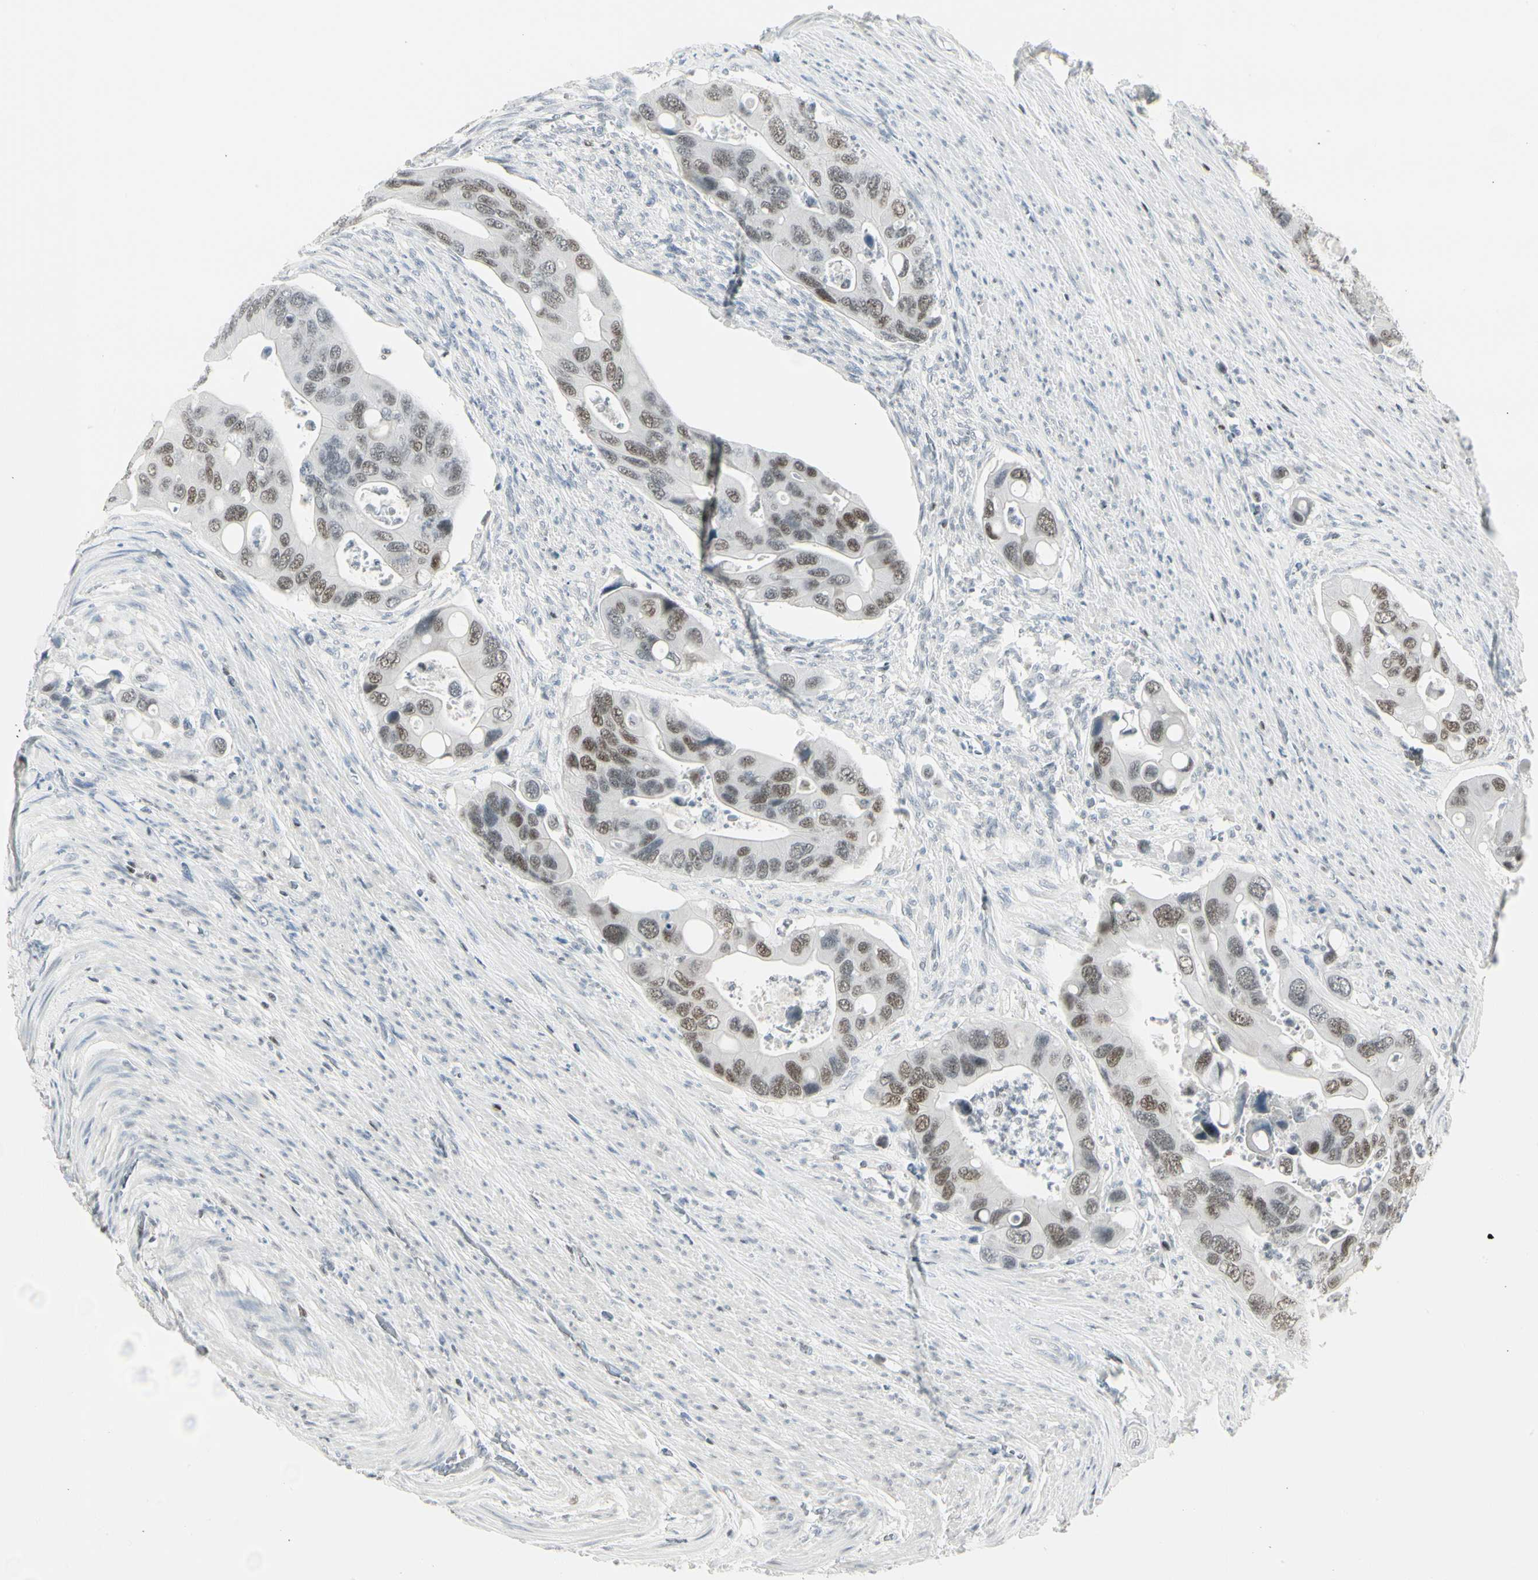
{"staining": {"intensity": "moderate", "quantity": ">75%", "location": "nuclear"}, "tissue": "colorectal cancer", "cell_type": "Tumor cells", "image_type": "cancer", "snomed": [{"axis": "morphology", "description": "Adenocarcinoma, NOS"}, {"axis": "topography", "description": "Rectum"}], "caption": "Colorectal adenocarcinoma was stained to show a protein in brown. There is medium levels of moderate nuclear staining in about >75% of tumor cells.", "gene": "ZBTB7B", "patient": {"sex": "female", "age": 57}}